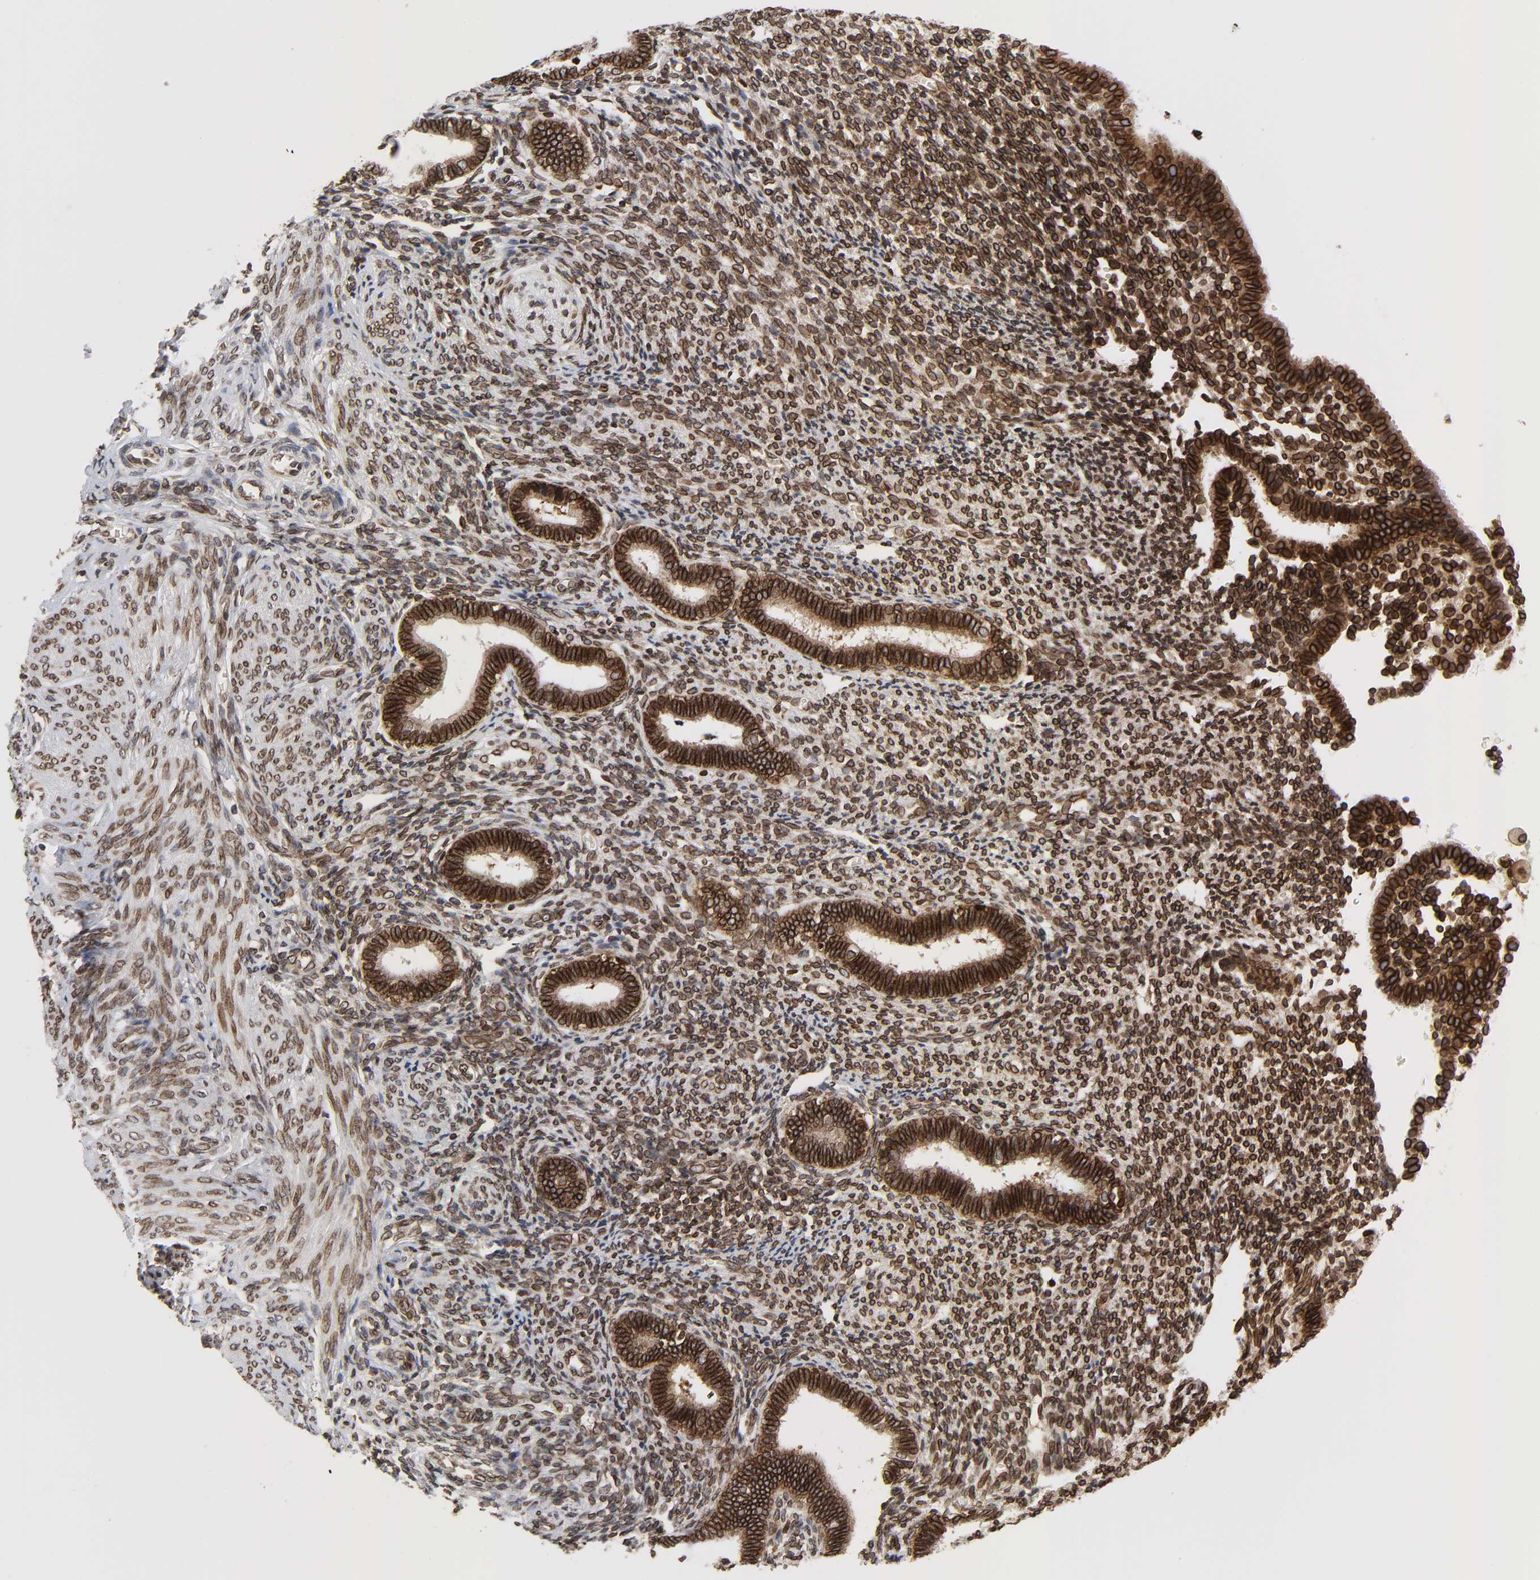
{"staining": {"intensity": "strong", "quantity": ">75%", "location": "cytoplasmic/membranous,nuclear"}, "tissue": "endometrium", "cell_type": "Cells in endometrial stroma", "image_type": "normal", "snomed": [{"axis": "morphology", "description": "Normal tissue, NOS"}, {"axis": "topography", "description": "Endometrium"}], "caption": "The histopathology image displays immunohistochemical staining of benign endometrium. There is strong cytoplasmic/membranous,nuclear positivity is appreciated in approximately >75% of cells in endometrial stroma. The staining was performed using DAB, with brown indicating positive protein expression. Nuclei are stained blue with hematoxylin.", "gene": "RANGAP1", "patient": {"sex": "female", "age": 27}}